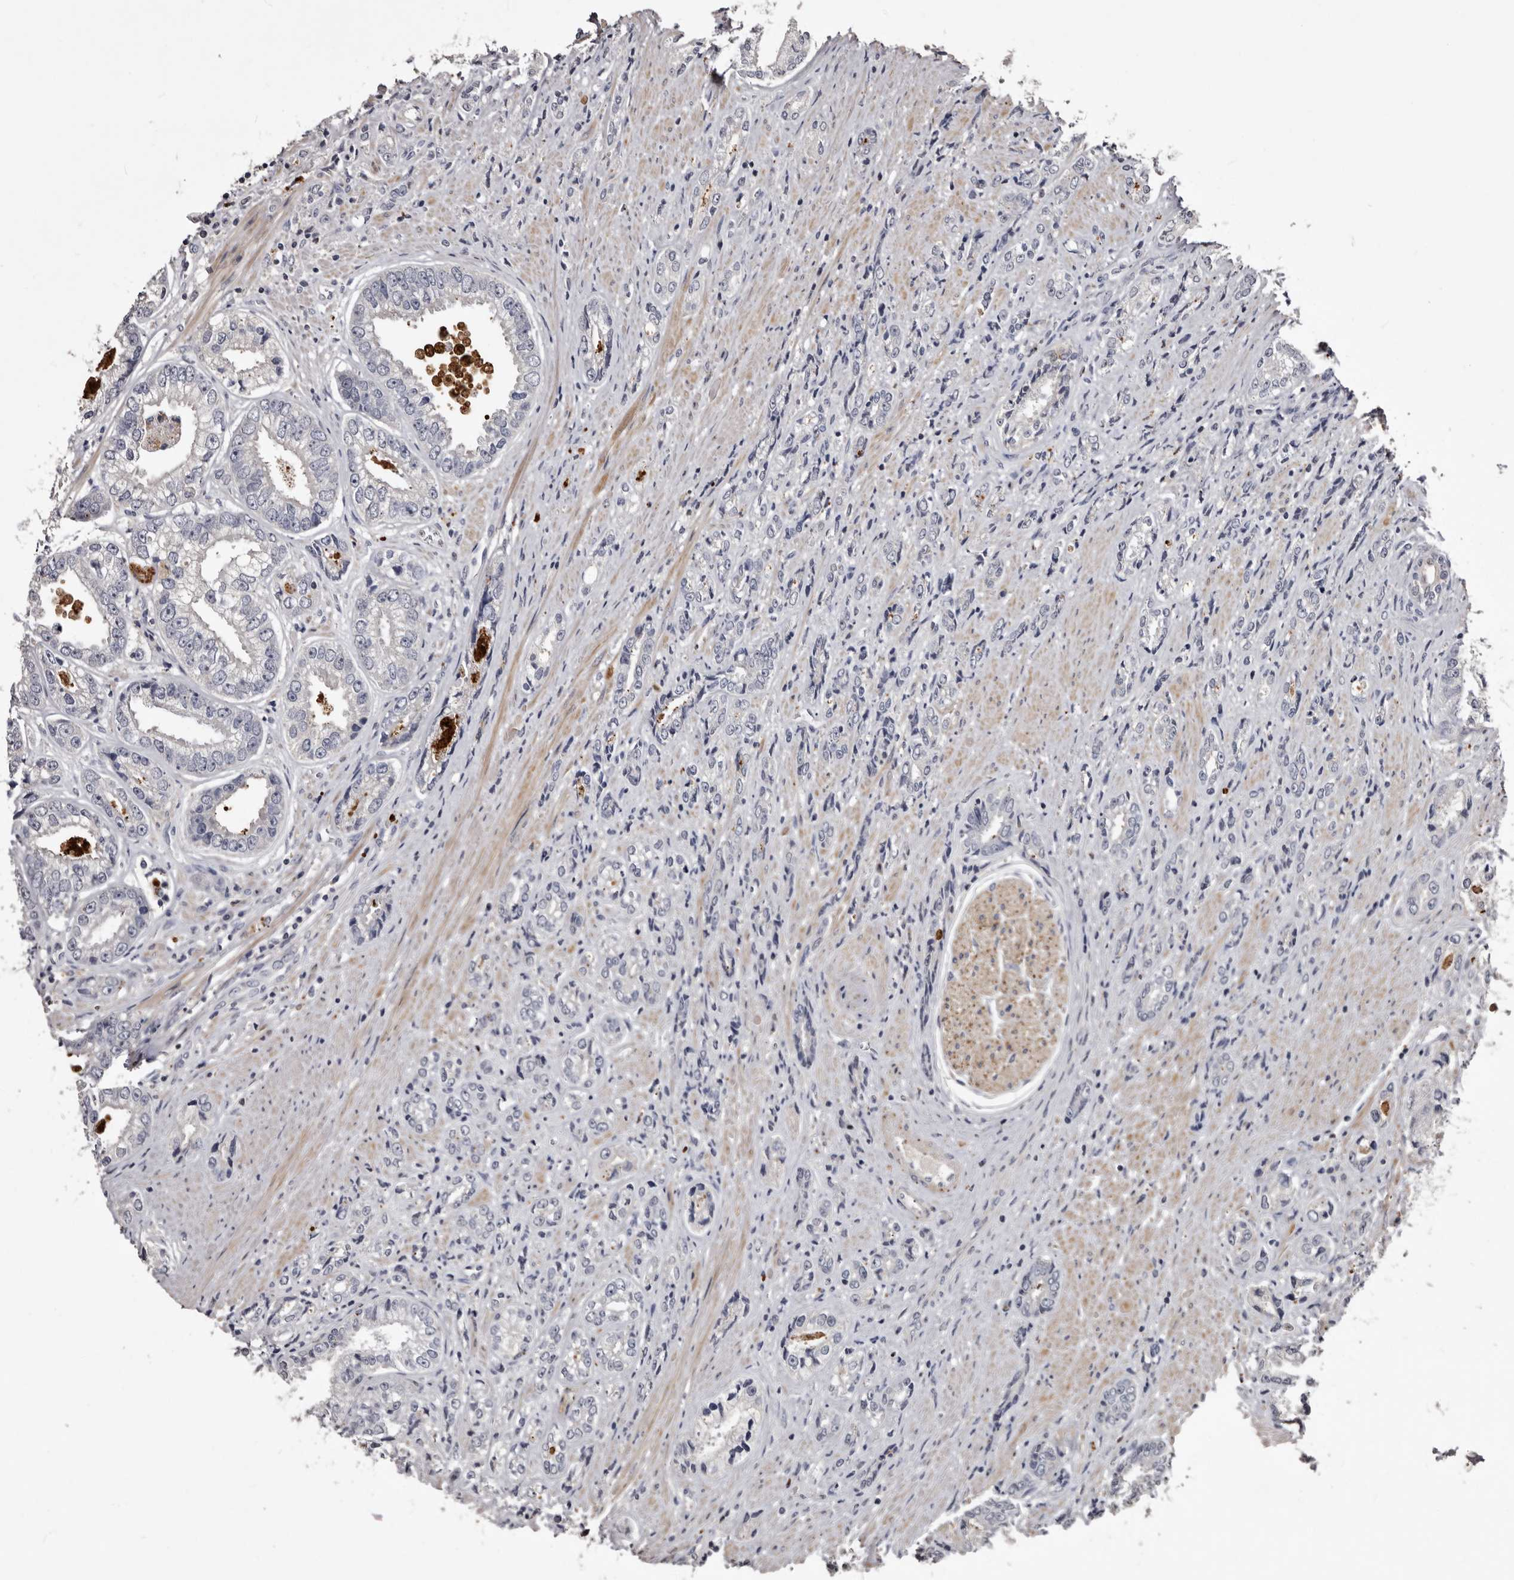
{"staining": {"intensity": "negative", "quantity": "none", "location": "none"}, "tissue": "prostate cancer", "cell_type": "Tumor cells", "image_type": "cancer", "snomed": [{"axis": "morphology", "description": "Adenocarcinoma, High grade"}, {"axis": "topography", "description": "Prostate"}], "caption": "IHC micrograph of neoplastic tissue: human prostate cancer stained with DAB (3,3'-diaminobenzidine) exhibits no significant protein positivity in tumor cells.", "gene": "SLC10A4", "patient": {"sex": "male", "age": 61}}